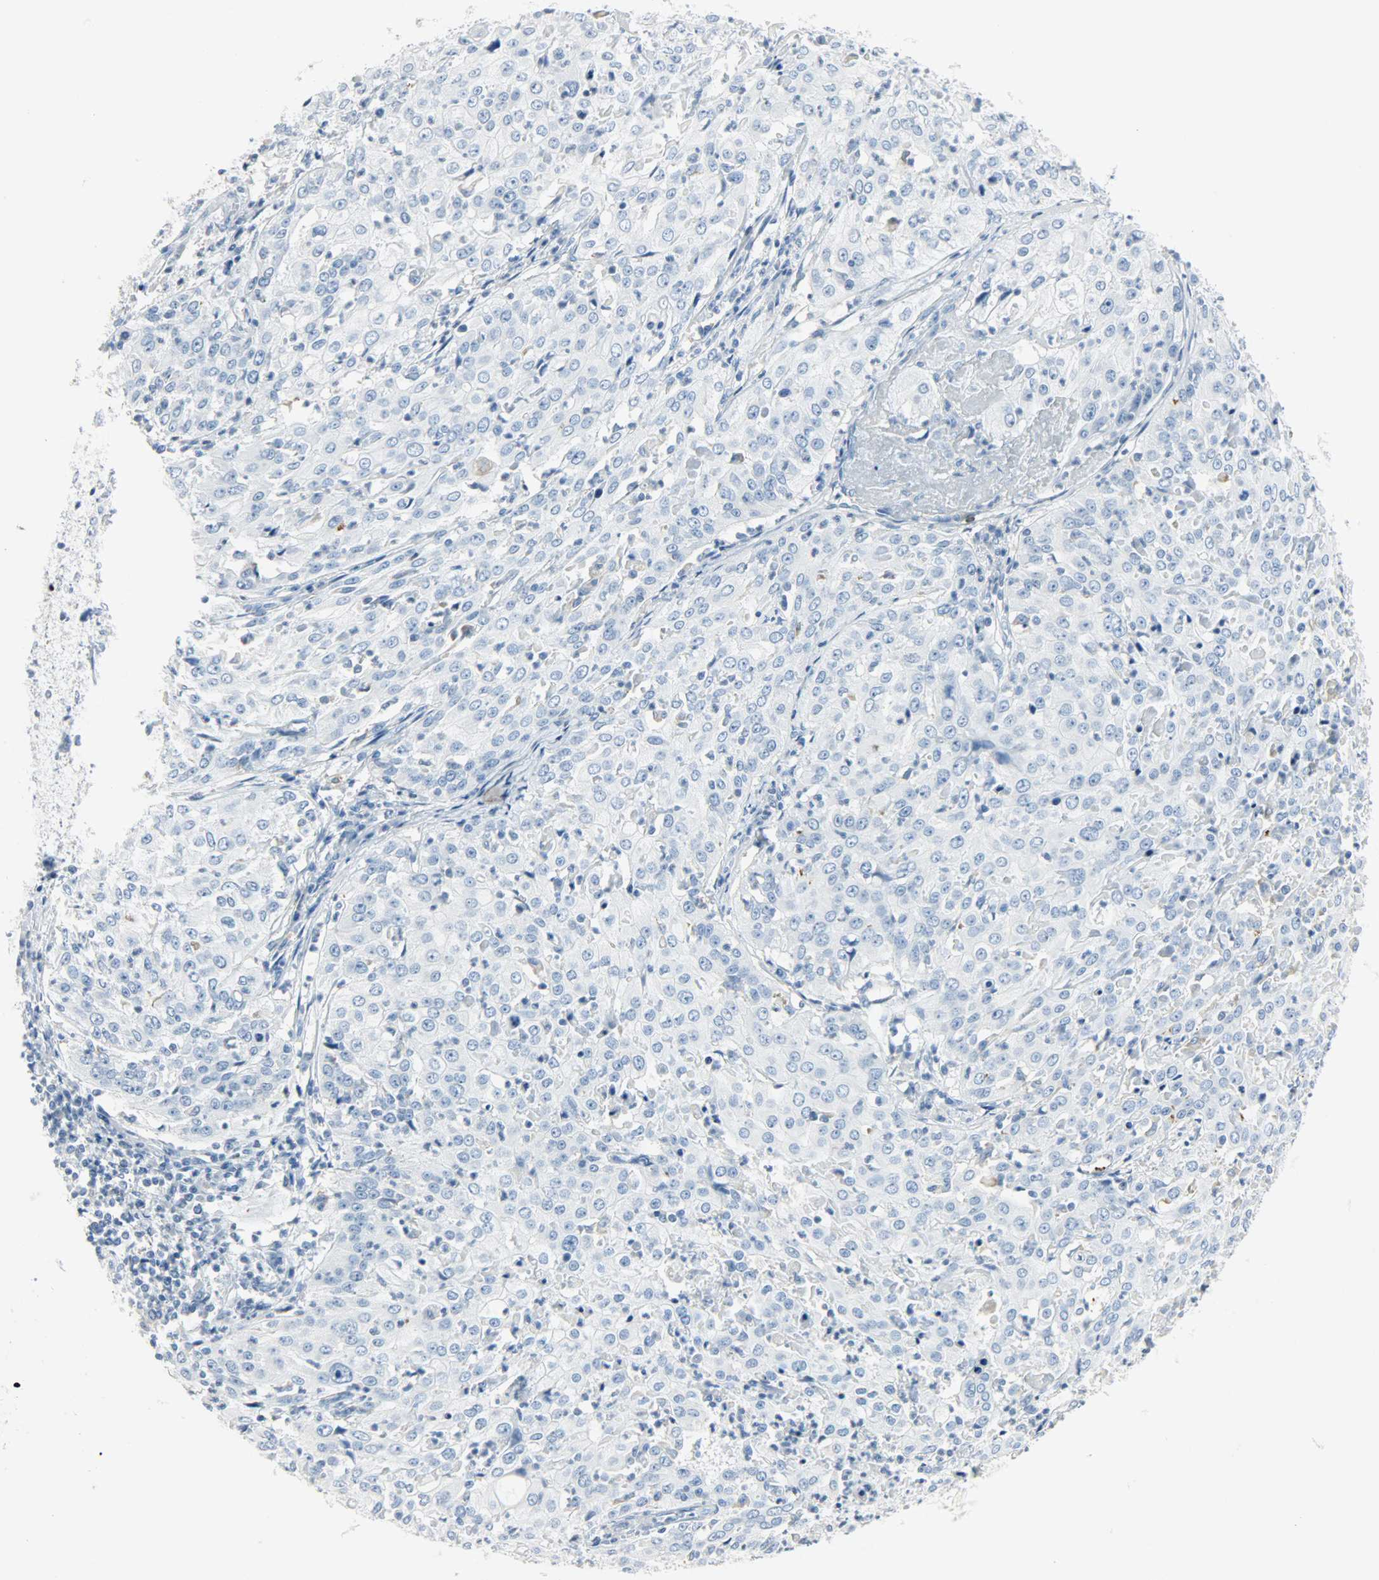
{"staining": {"intensity": "negative", "quantity": "none", "location": "none"}, "tissue": "cervical cancer", "cell_type": "Tumor cells", "image_type": "cancer", "snomed": [{"axis": "morphology", "description": "Squamous cell carcinoma, NOS"}, {"axis": "topography", "description": "Cervix"}], "caption": "Histopathology image shows no significant protein expression in tumor cells of squamous cell carcinoma (cervical).", "gene": "PTPN6", "patient": {"sex": "female", "age": 39}}